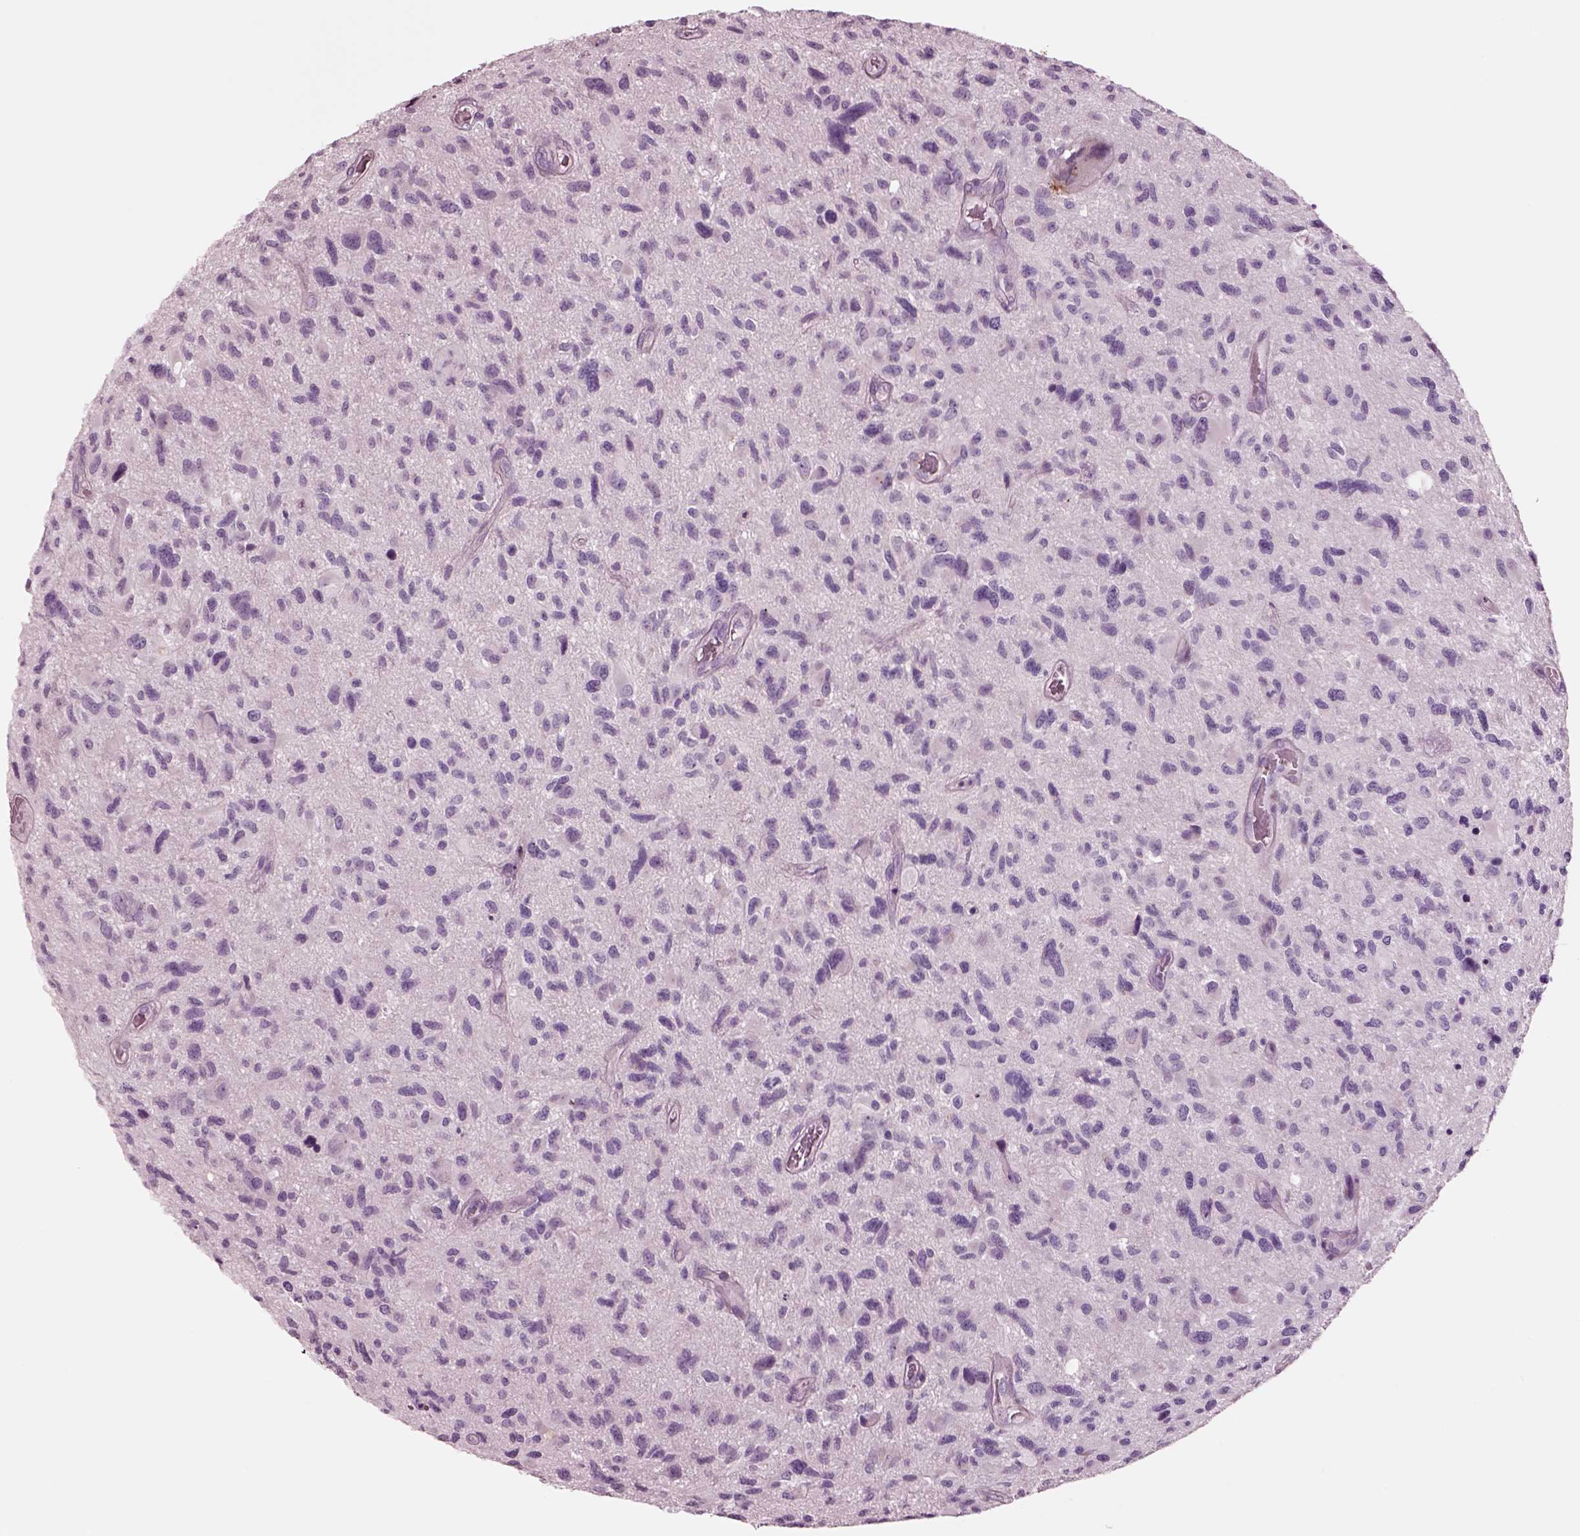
{"staining": {"intensity": "negative", "quantity": "none", "location": "none"}, "tissue": "glioma", "cell_type": "Tumor cells", "image_type": "cancer", "snomed": [{"axis": "morphology", "description": "Glioma, malignant, NOS"}, {"axis": "morphology", "description": "Glioma, malignant, High grade"}, {"axis": "topography", "description": "Brain"}], "caption": "Photomicrograph shows no significant protein staining in tumor cells of glioma. (DAB immunohistochemistry (IHC) with hematoxylin counter stain).", "gene": "NMRK2", "patient": {"sex": "female", "age": 71}}